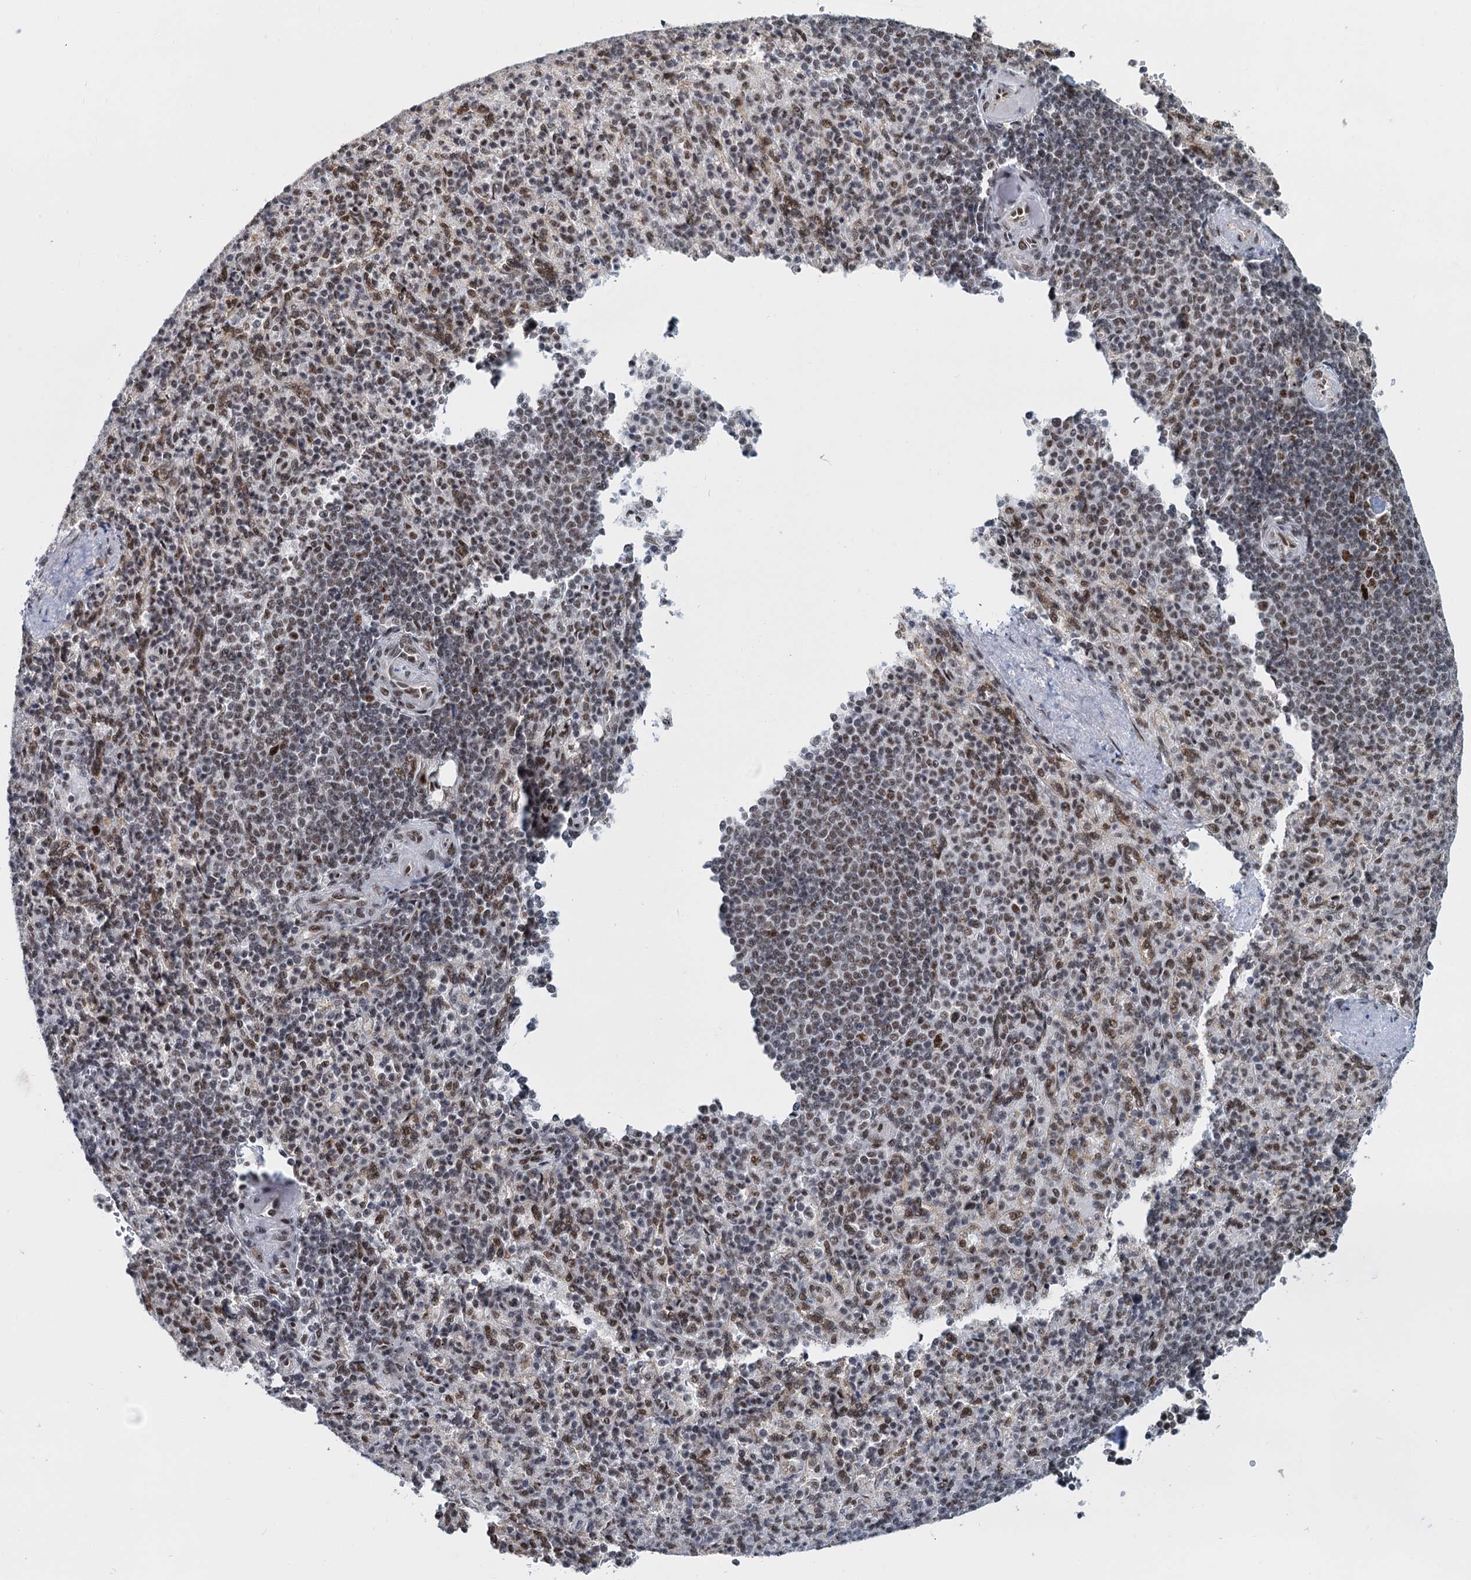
{"staining": {"intensity": "moderate", "quantity": "25%-75%", "location": "nuclear"}, "tissue": "spleen", "cell_type": "Cells in red pulp", "image_type": "normal", "snomed": [{"axis": "morphology", "description": "Normal tissue, NOS"}, {"axis": "topography", "description": "Spleen"}], "caption": "Cells in red pulp exhibit moderate nuclear staining in about 25%-75% of cells in normal spleen.", "gene": "WBP4", "patient": {"sex": "female", "age": 74}}